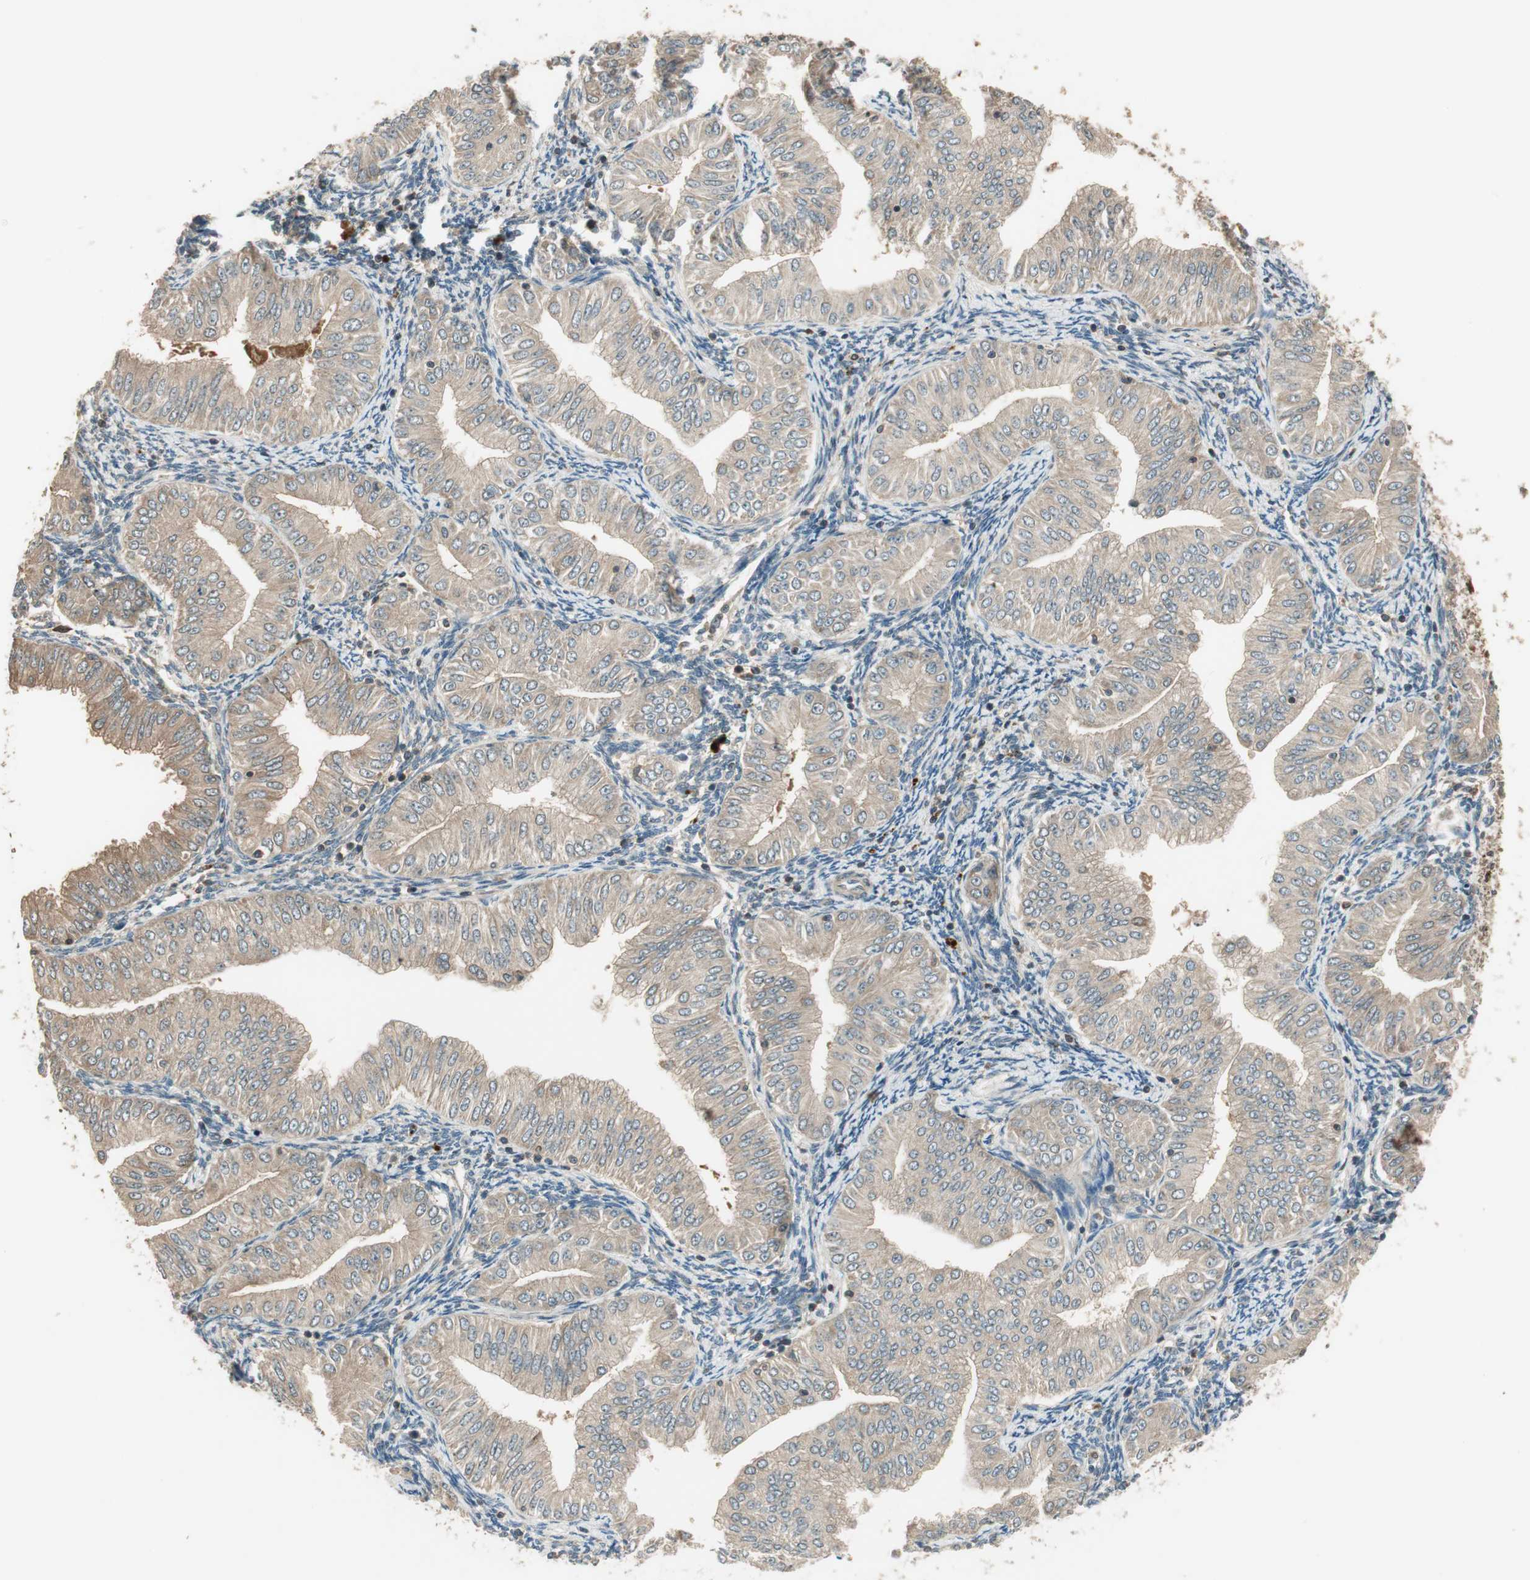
{"staining": {"intensity": "moderate", "quantity": ">75%", "location": "cytoplasmic/membranous"}, "tissue": "endometrial cancer", "cell_type": "Tumor cells", "image_type": "cancer", "snomed": [{"axis": "morphology", "description": "Normal tissue, NOS"}, {"axis": "morphology", "description": "Adenocarcinoma, NOS"}, {"axis": "topography", "description": "Endometrium"}], "caption": "Tumor cells exhibit medium levels of moderate cytoplasmic/membranous expression in approximately >75% of cells in adenocarcinoma (endometrial).", "gene": "CNOT4", "patient": {"sex": "female", "age": 53}}